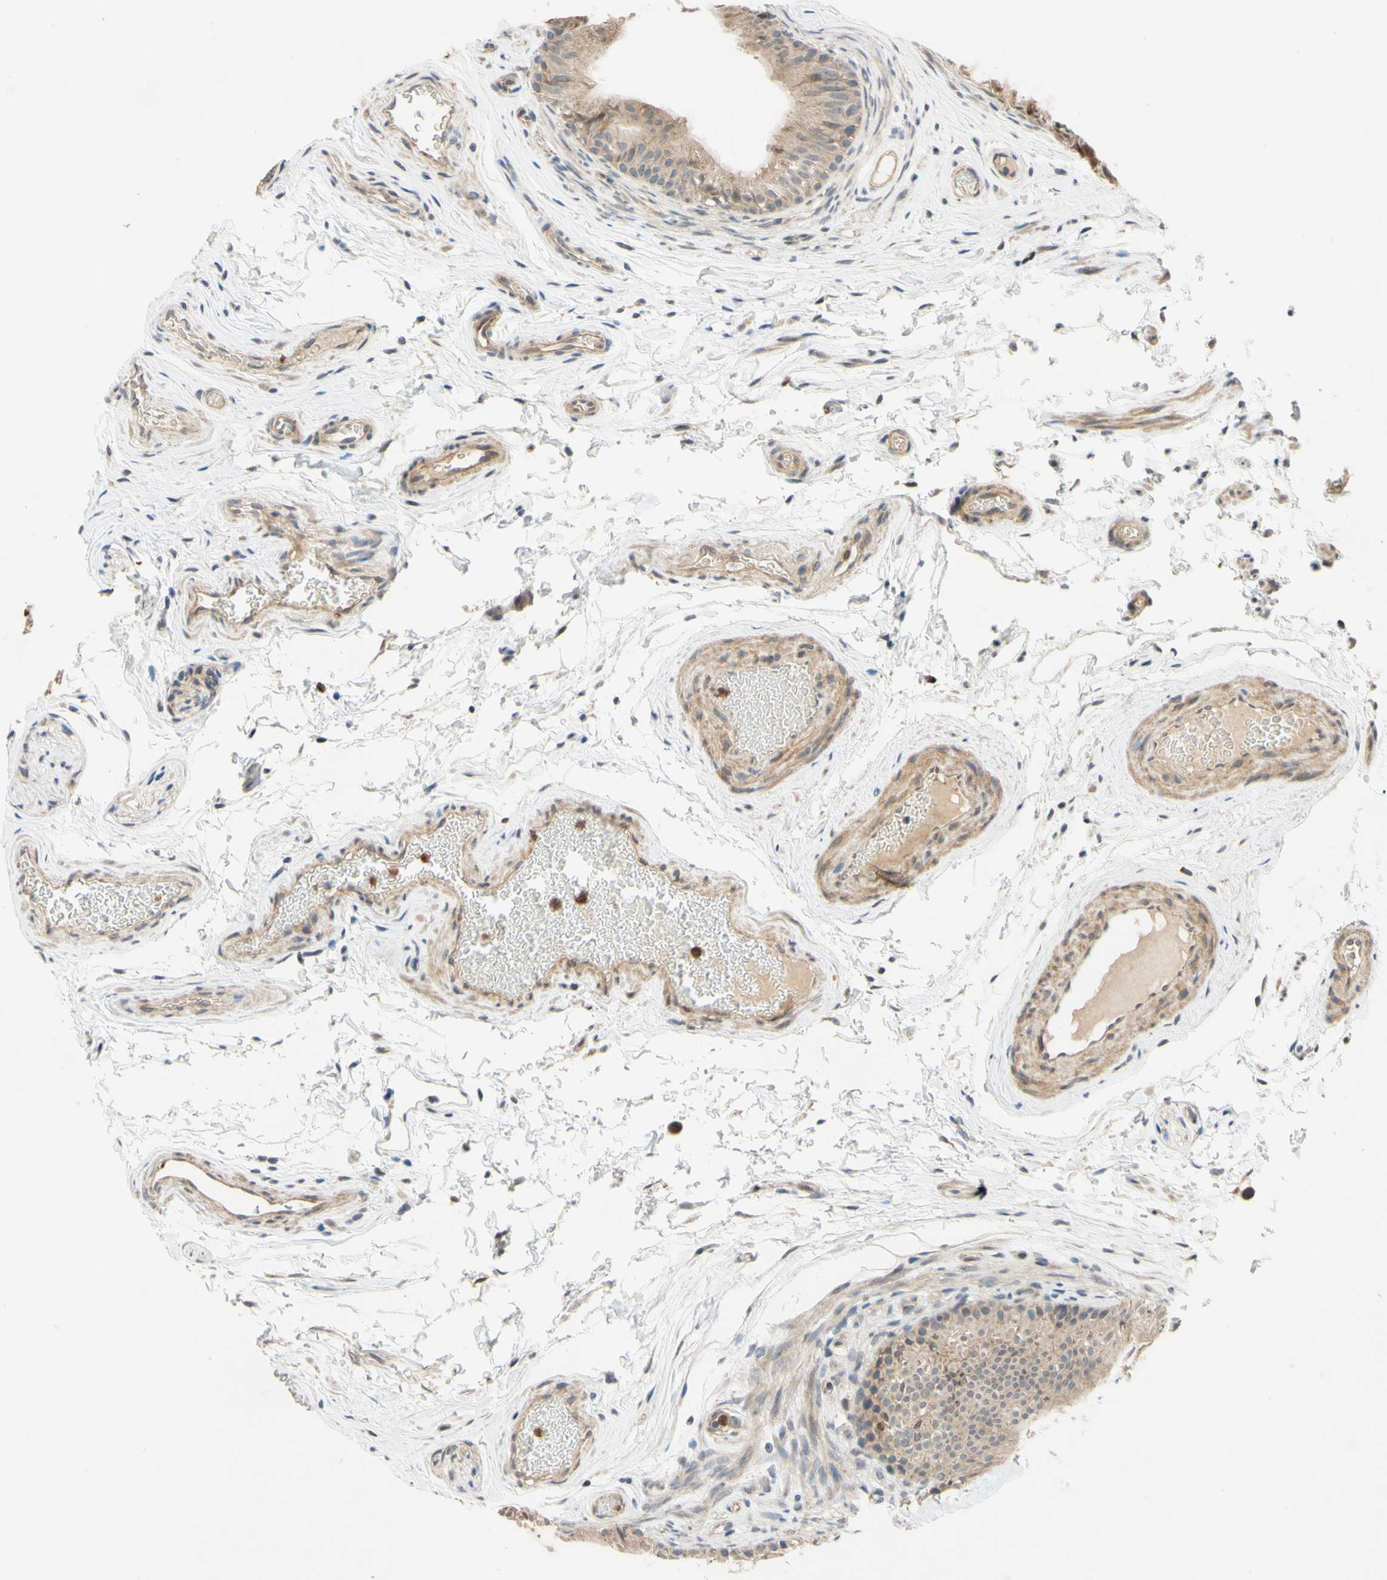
{"staining": {"intensity": "weak", "quantity": ">75%", "location": "cytoplasmic/membranous"}, "tissue": "epididymis", "cell_type": "Glandular cells", "image_type": "normal", "snomed": [{"axis": "morphology", "description": "Normal tissue, NOS"}, {"axis": "topography", "description": "Epididymis"}], "caption": "Human epididymis stained with a brown dye demonstrates weak cytoplasmic/membranous positive expression in approximately >75% of glandular cells.", "gene": "GATA1", "patient": {"sex": "male", "age": 36}}